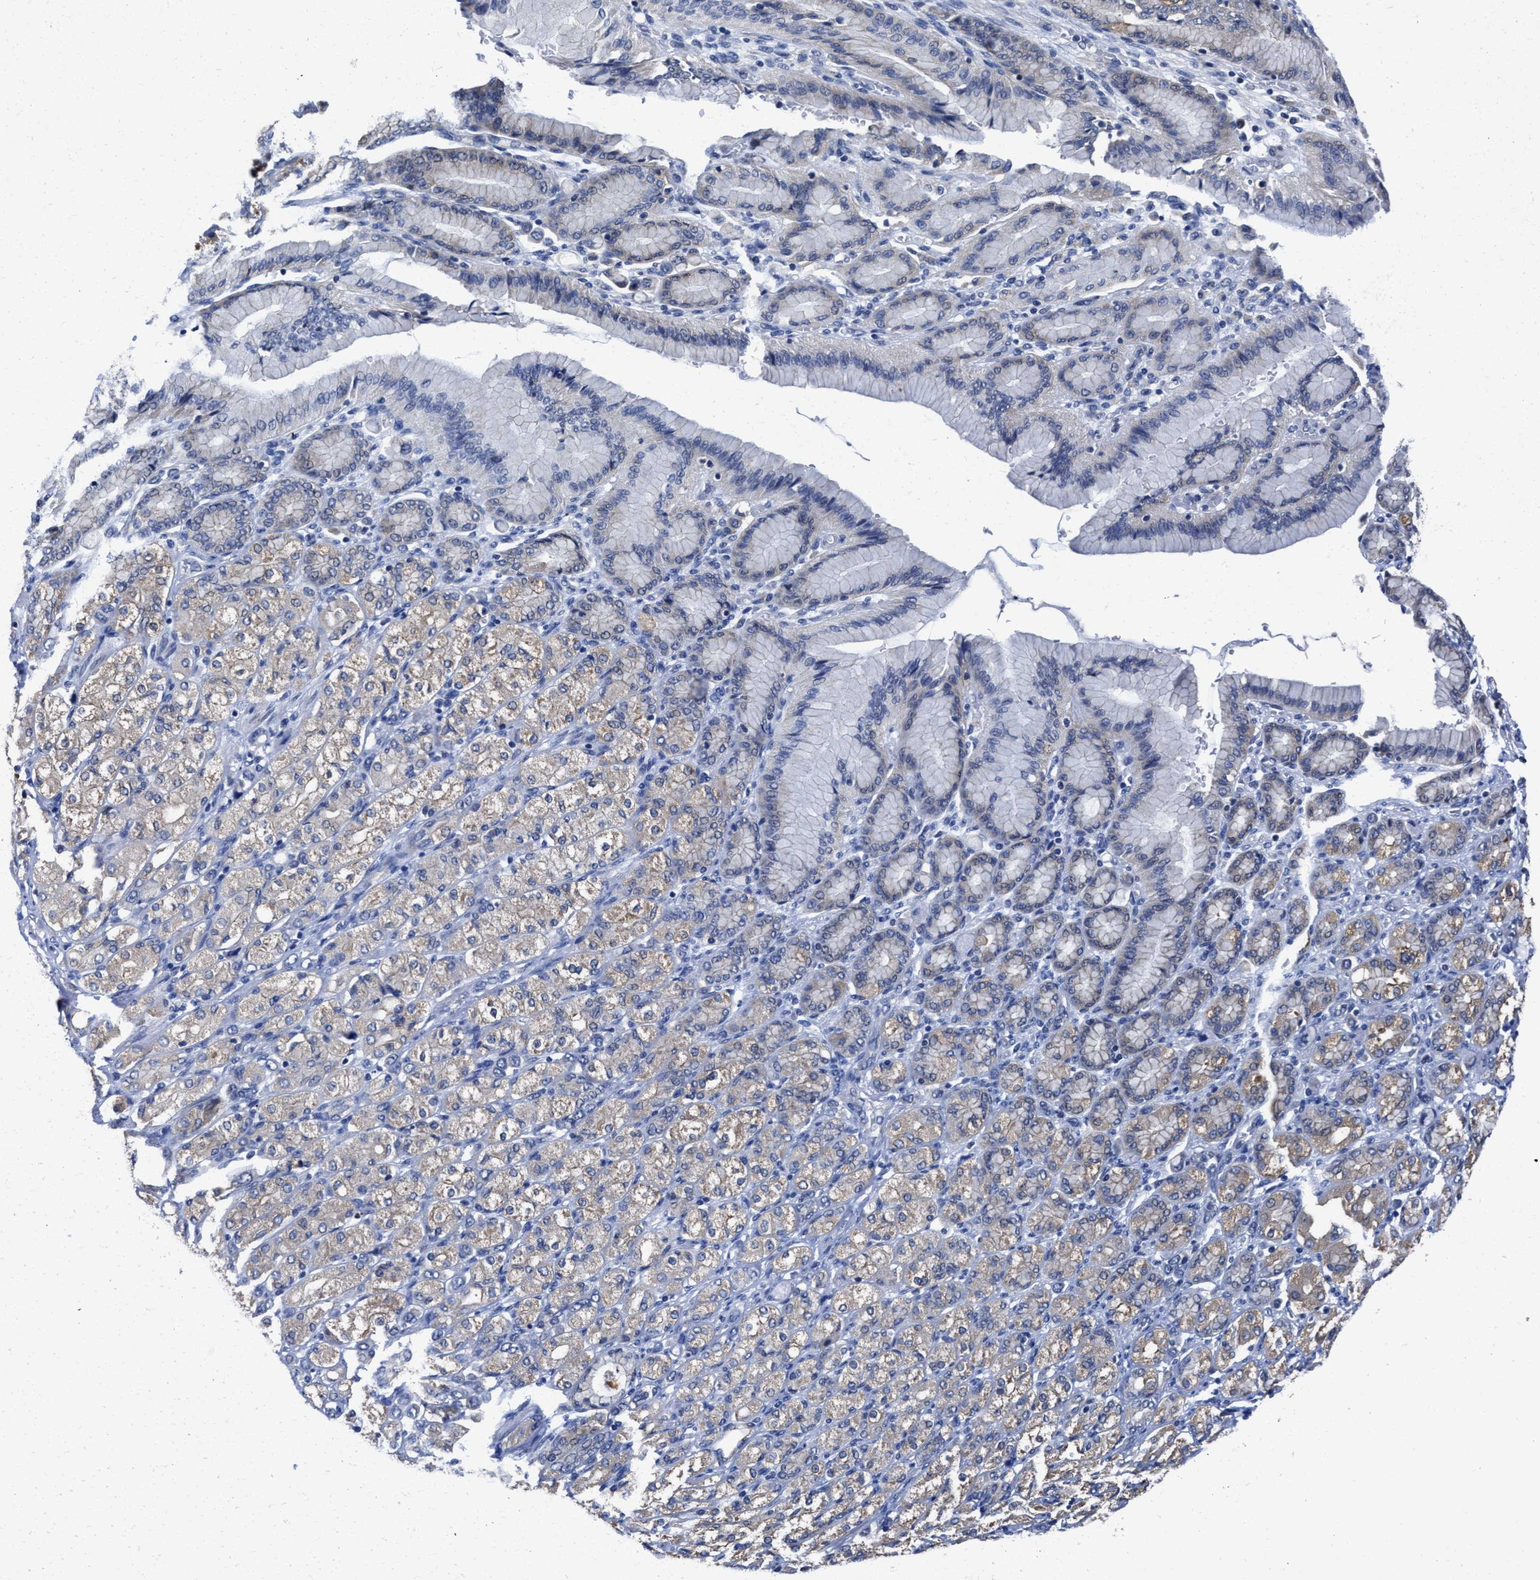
{"staining": {"intensity": "weak", "quantity": "25%-75%", "location": "cytoplasmic/membranous"}, "tissue": "stomach cancer", "cell_type": "Tumor cells", "image_type": "cancer", "snomed": [{"axis": "morphology", "description": "Adenocarcinoma, NOS"}, {"axis": "topography", "description": "Stomach"}], "caption": "High-power microscopy captured an IHC photomicrograph of adenocarcinoma (stomach), revealing weak cytoplasmic/membranous expression in approximately 25%-75% of tumor cells. The staining was performed using DAB (3,3'-diaminobenzidine) to visualize the protein expression in brown, while the nuclei were stained in blue with hematoxylin (Magnification: 20x).", "gene": "HOOK1", "patient": {"sex": "female", "age": 65}}